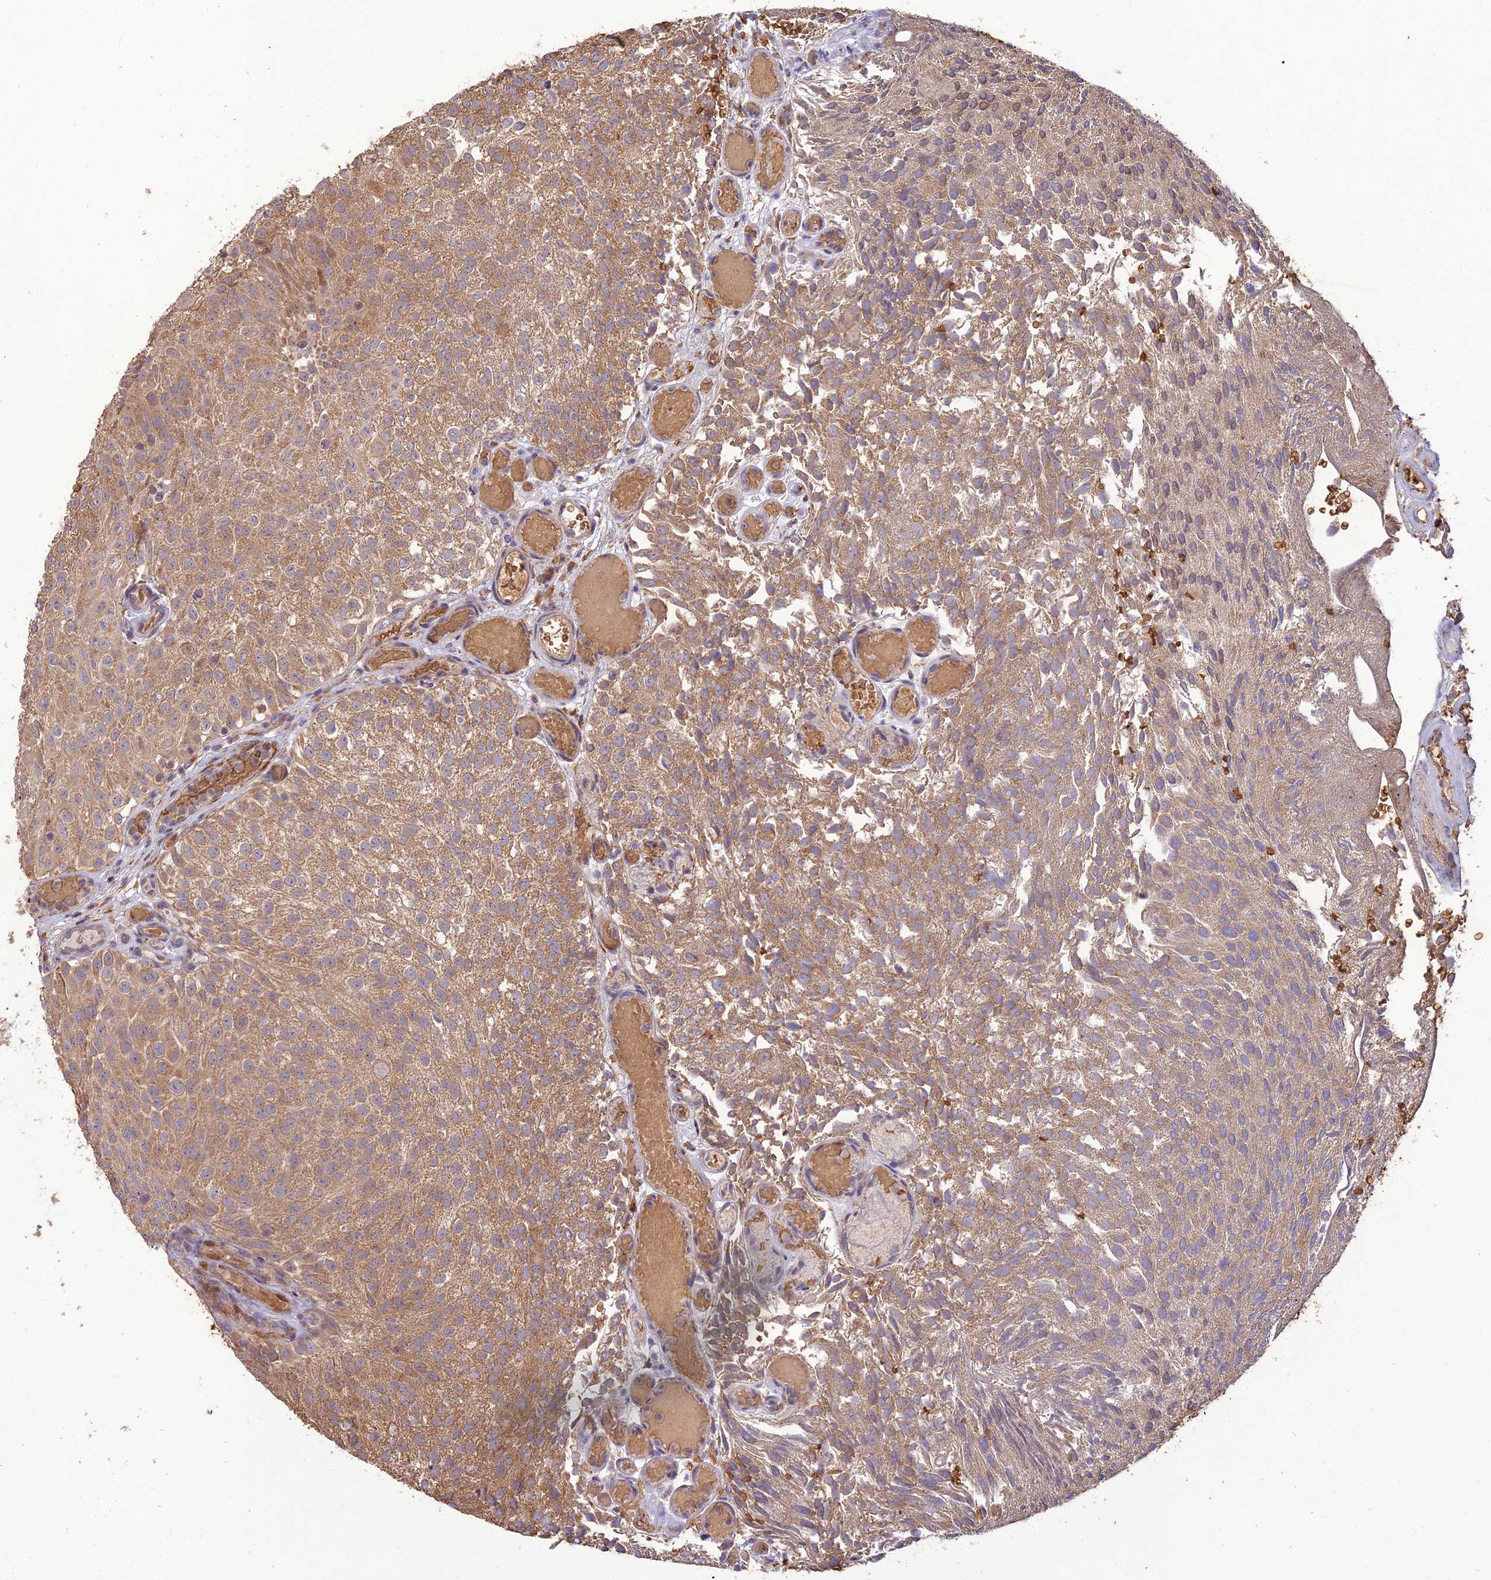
{"staining": {"intensity": "weak", "quantity": ">75%", "location": "cytoplasmic/membranous"}, "tissue": "urothelial cancer", "cell_type": "Tumor cells", "image_type": "cancer", "snomed": [{"axis": "morphology", "description": "Urothelial carcinoma, Low grade"}, {"axis": "topography", "description": "Urinary bladder"}], "caption": "Human urothelial carcinoma (low-grade) stained with a protein marker displays weak staining in tumor cells.", "gene": "PPP1R11", "patient": {"sex": "male", "age": 78}}